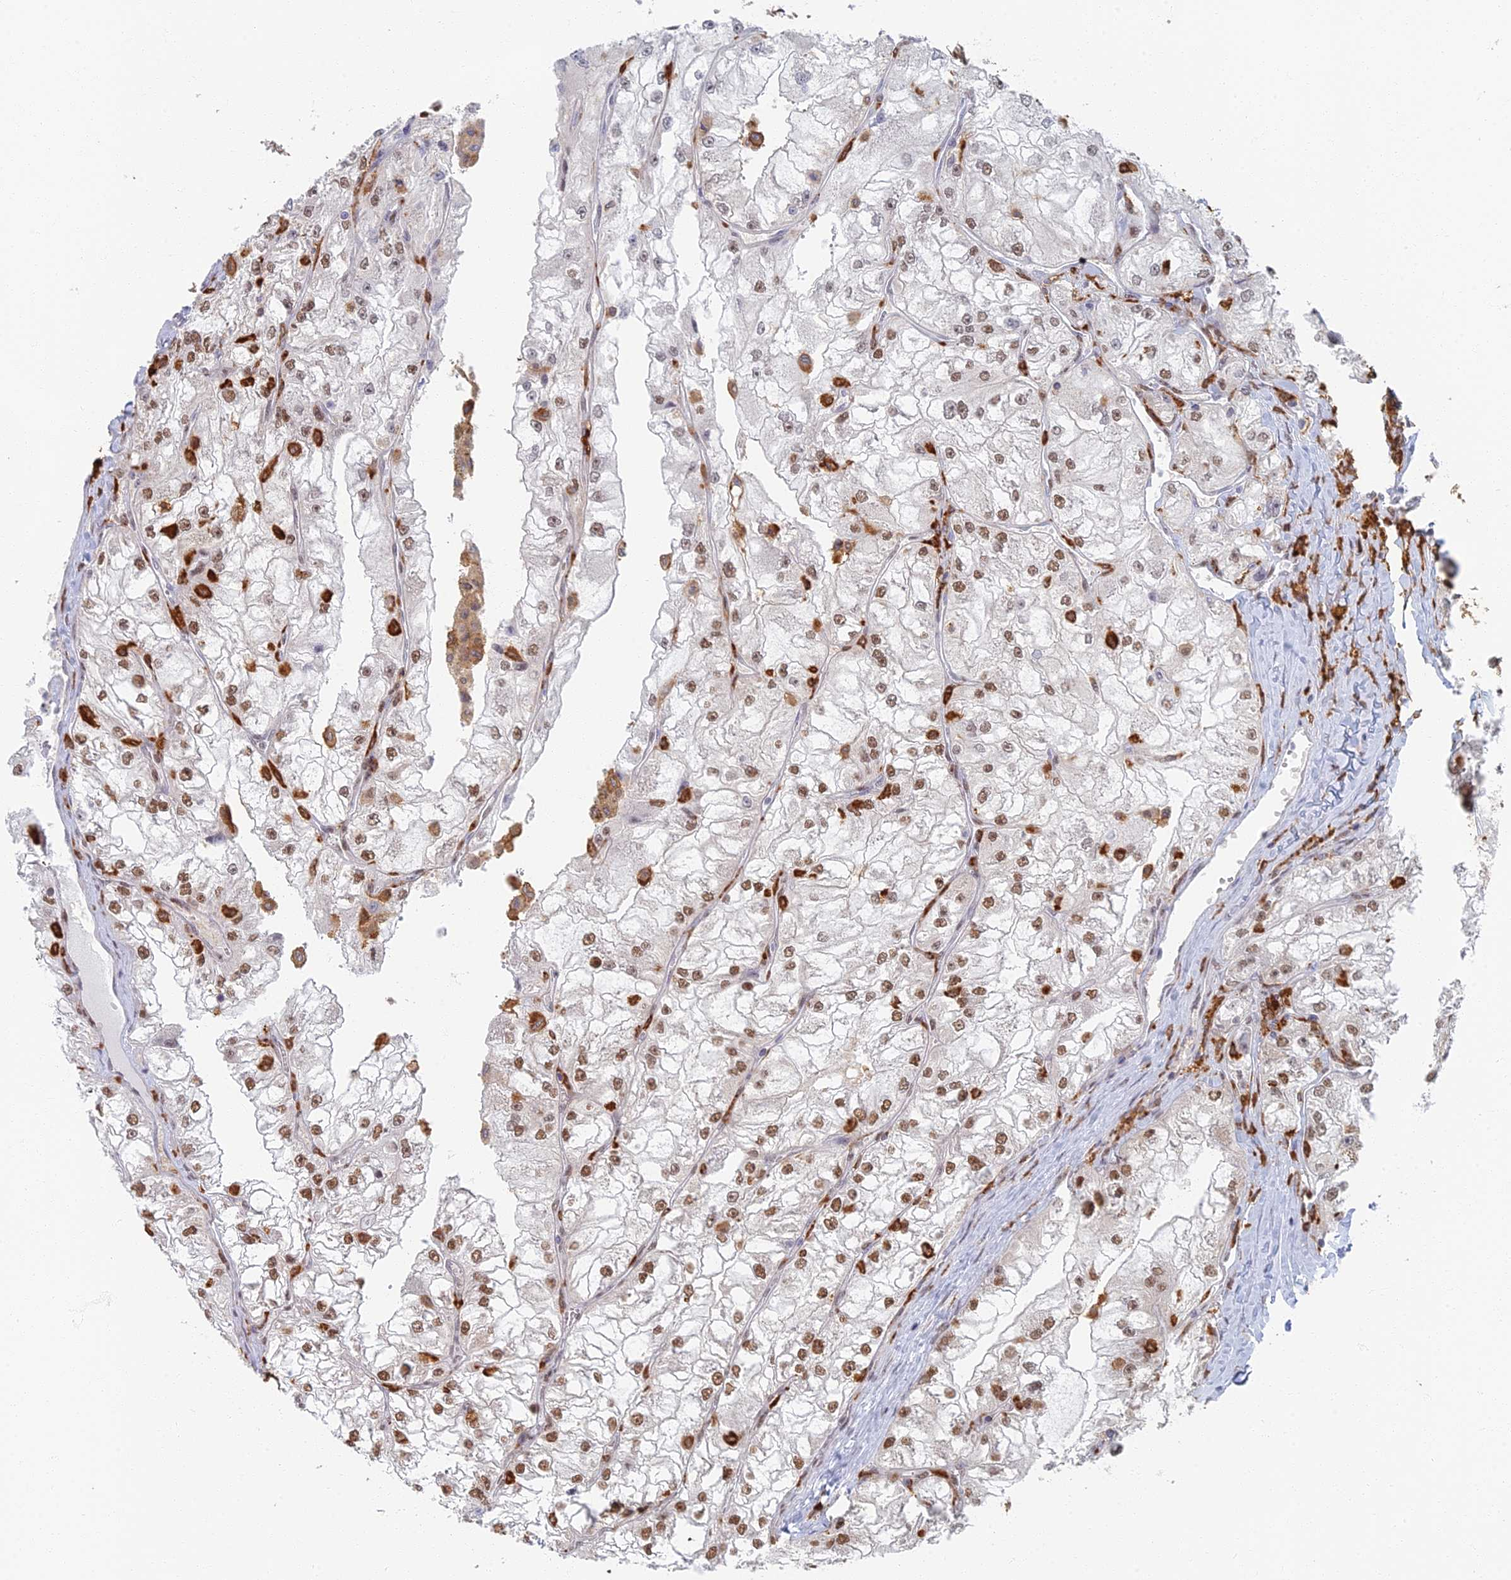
{"staining": {"intensity": "moderate", "quantity": "<25%", "location": "nuclear"}, "tissue": "renal cancer", "cell_type": "Tumor cells", "image_type": "cancer", "snomed": [{"axis": "morphology", "description": "Adenocarcinoma, NOS"}, {"axis": "topography", "description": "Kidney"}], "caption": "The immunohistochemical stain labels moderate nuclear staining in tumor cells of renal cancer (adenocarcinoma) tissue. (DAB IHC, brown staining for protein, blue staining for nuclei).", "gene": "GPATCH1", "patient": {"sex": "female", "age": 72}}